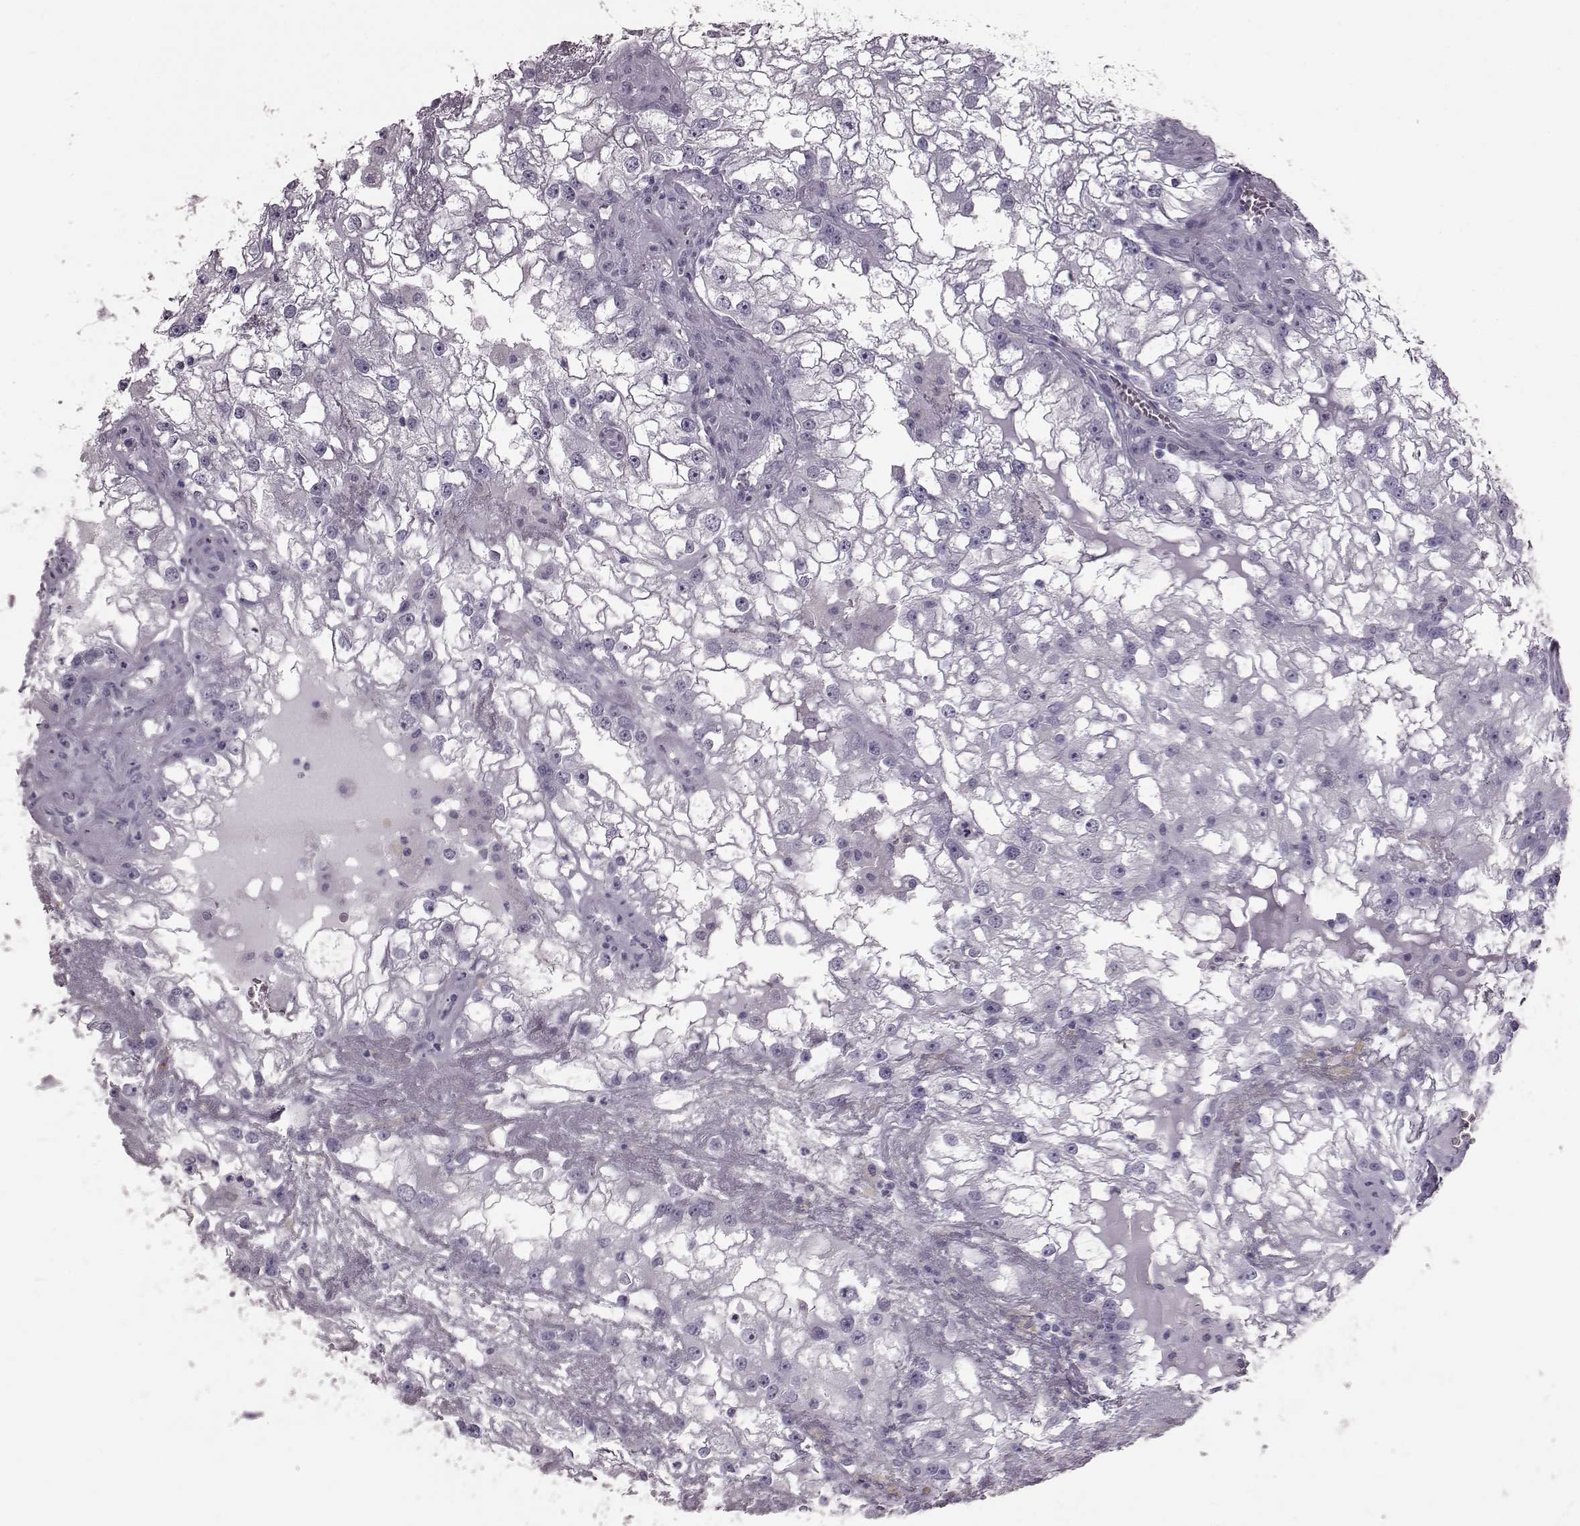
{"staining": {"intensity": "negative", "quantity": "none", "location": "none"}, "tissue": "renal cancer", "cell_type": "Tumor cells", "image_type": "cancer", "snomed": [{"axis": "morphology", "description": "Adenocarcinoma, NOS"}, {"axis": "topography", "description": "Kidney"}], "caption": "The IHC micrograph has no significant positivity in tumor cells of renal cancer (adenocarcinoma) tissue.", "gene": "TCHHL1", "patient": {"sex": "male", "age": 59}}